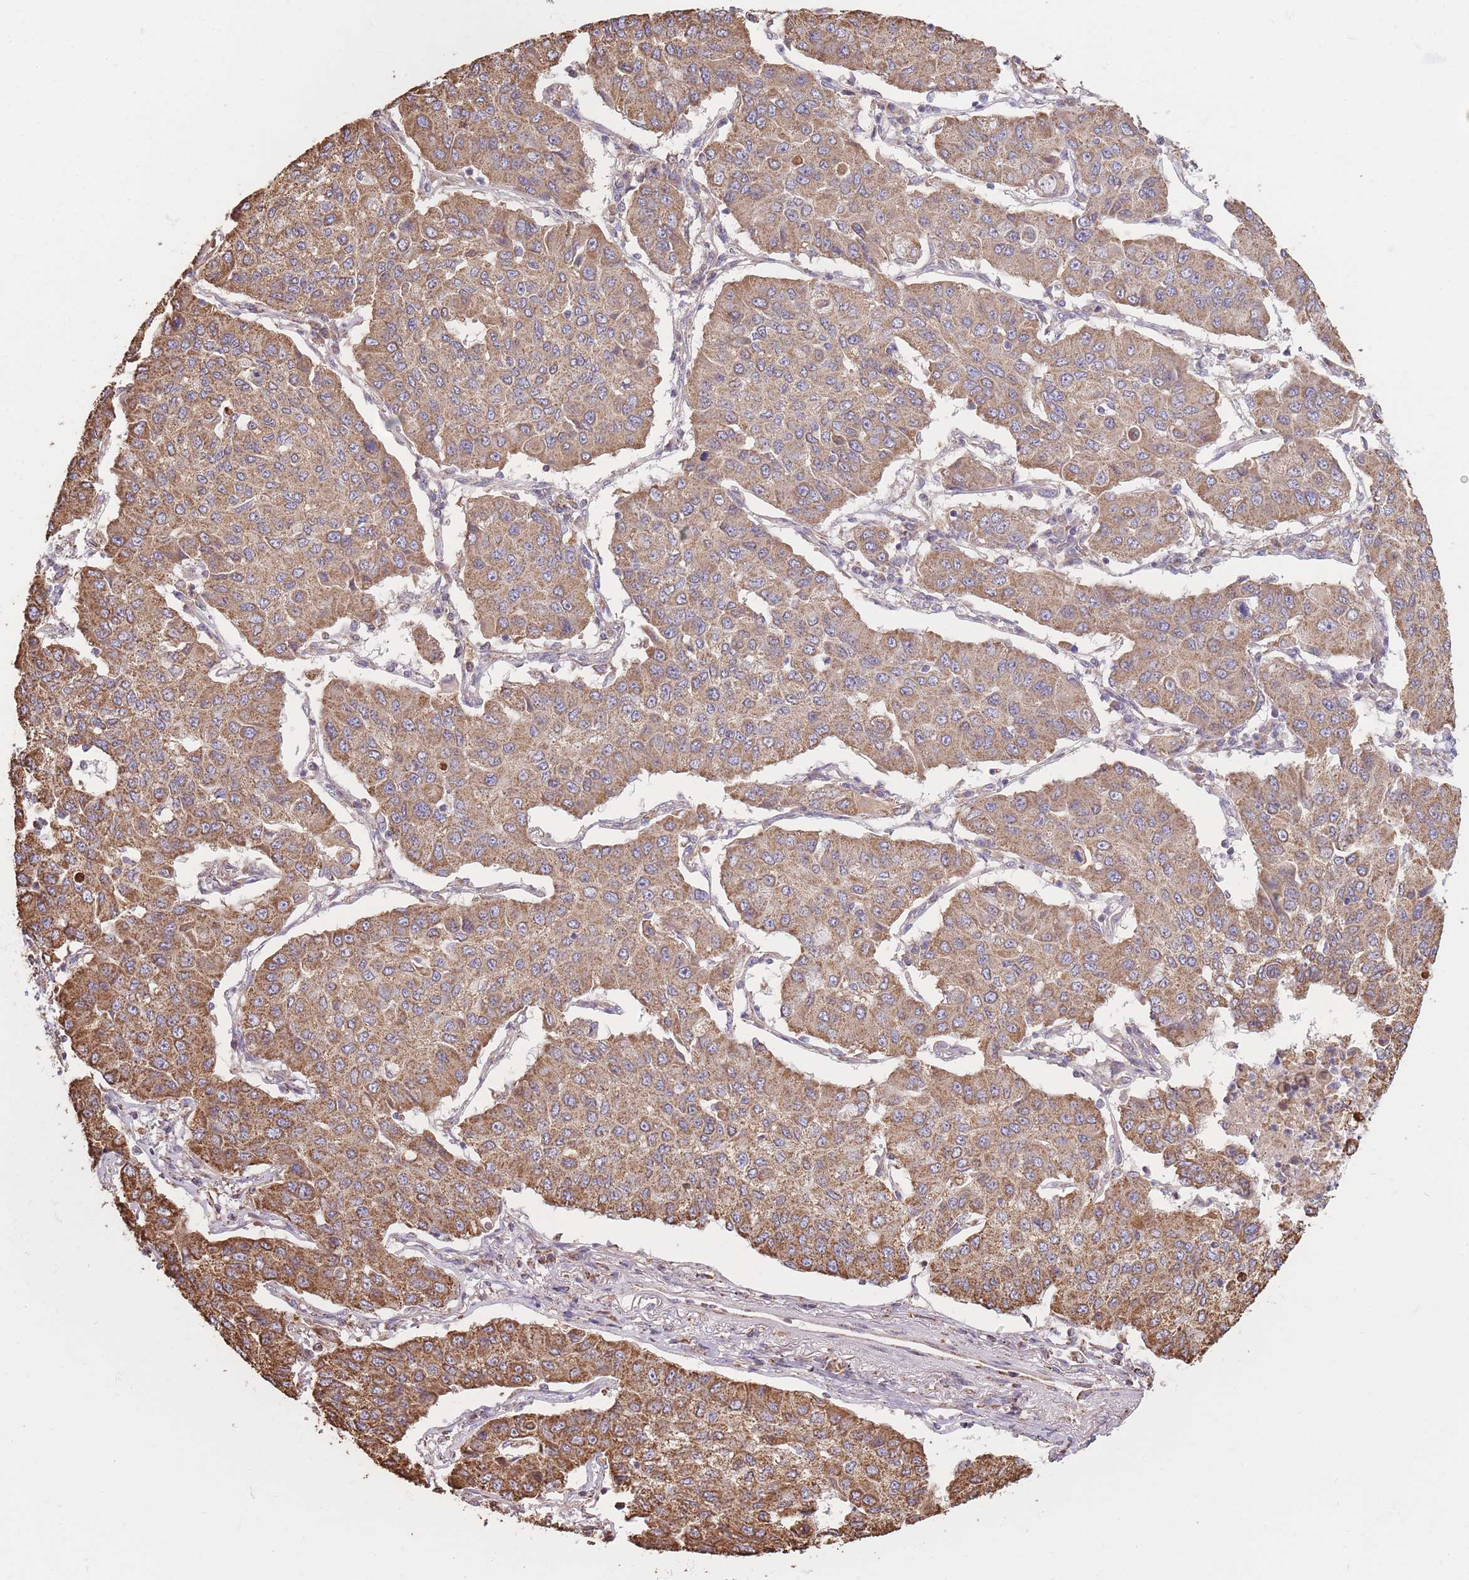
{"staining": {"intensity": "moderate", "quantity": ">75%", "location": "cytoplasmic/membranous"}, "tissue": "lung cancer", "cell_type": "Tumor cells", "image_type": "cancer", "snomed": [{"axis": "morphology", "description": "Squamous cell carcinoma, NOS"}, {"axis": "topography", "description": "Lung"}], "caption": "Brown immunohistochemical staining in squamous cell carcinoma (lung) displays moderate cytoplasmic/membranous expression in approximately >75% of tumor cells.", "gene": "KIF16B", "patient": {"sex": "male", "age": 74}}